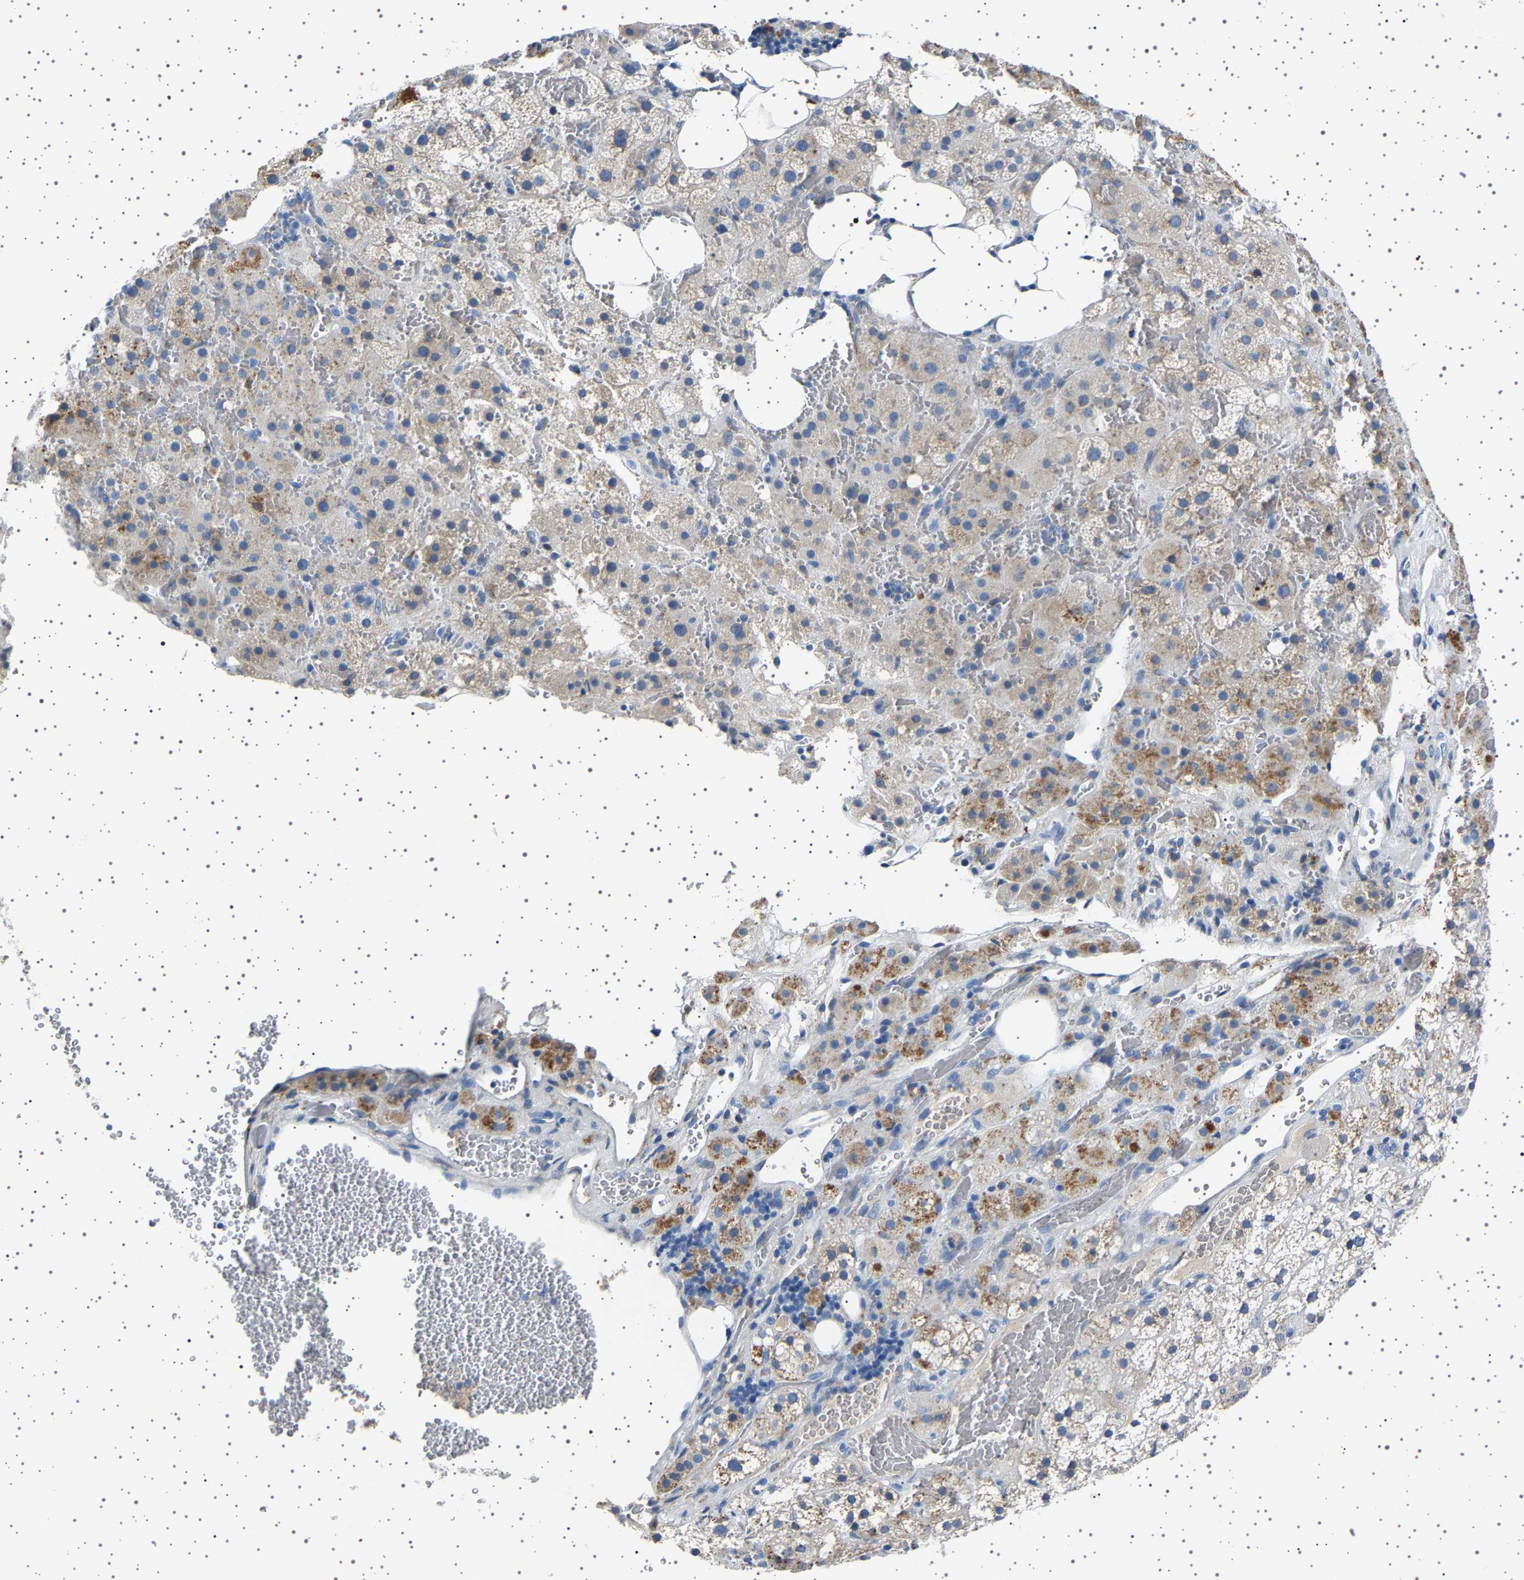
{"staining": {"intensity": "weak", "quantity": "25%-75%", "location": "cytoplasmic/membranous"}, "tissue": "adrenal gland", "cell_type": "Glandular cells", "image_type": "normal", "snomed": [{"axis": "morphology", "description": "Normal tissue, NOS"}, {"axis": "topography", "description": "Adrenal gland"}], "caption": "Unremarkable adrenal gland was stained to show a protein in brown. There is low levels of weak cytoplasmic/membranous expression in about 25%-75% of glandular cells. Using DAB (3,3'-diaminobenzidine) (brown) and hematoxylin (blue) stains, captured at high magnification using brightfield microscopy.", "gene": "FTCD", "patient": {"sex": "female", "age": 59}}